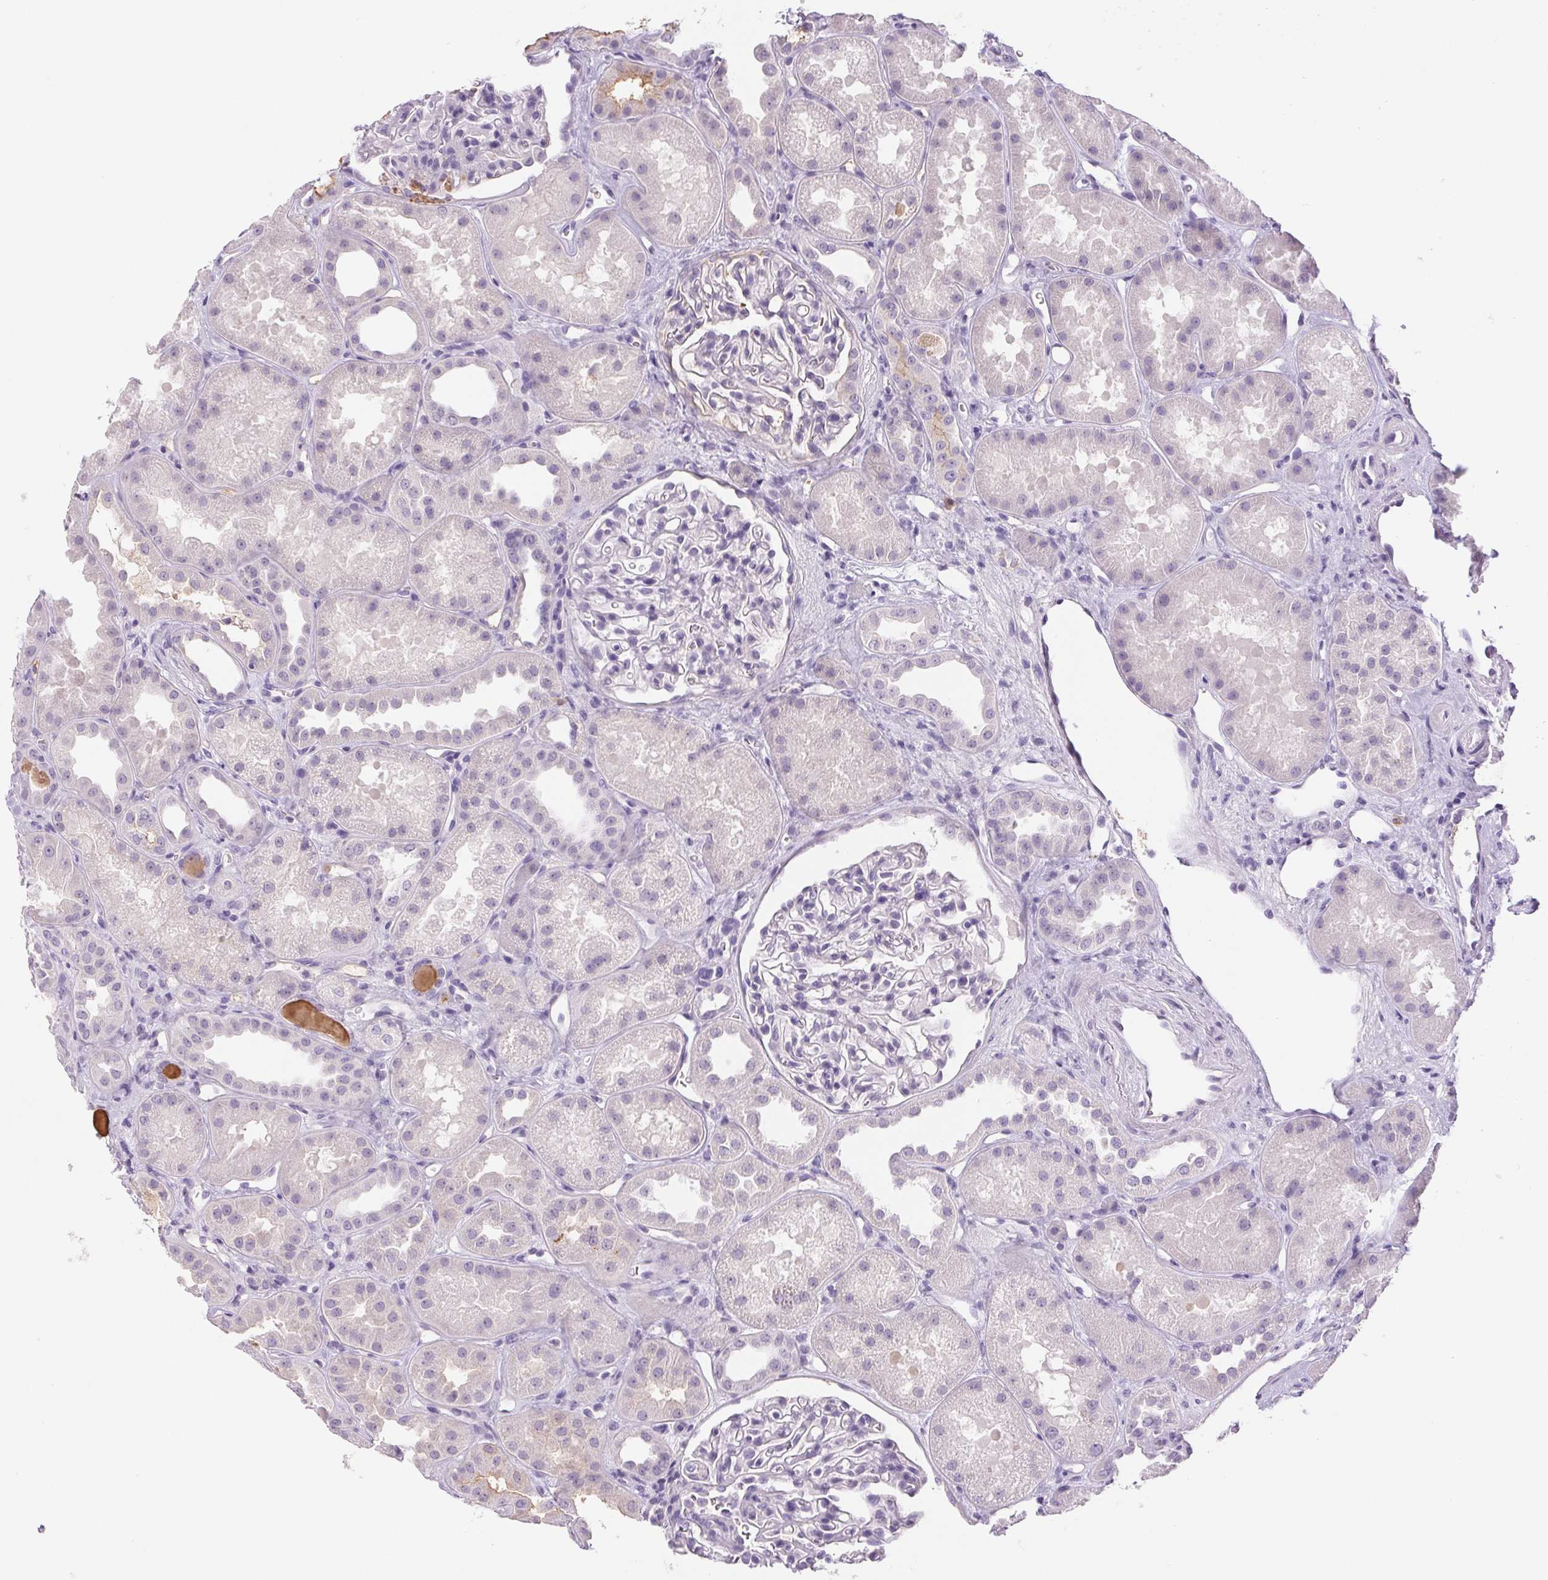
{"staining": {"intensity": "negative", "quantity": "none", "location": "none"}, "tissue": "kidney", "cell_type": "Cells in glomeruli", "image_type": "normal", "snomed": [{"axis": "morphology", "description": "Normal tissue, NOS"}, {"axis": "topography", "description": "Kidney"}], "caption": "This photomicrograph is of unremarkable kidney stained with immunohistochemistry to label a protein in brown with the nuclei are counter-stained blue. There is no positivity in cells in glomeruli.", "gene": "IFIT1B", "patient": {"sex": "male", "age": 61}}